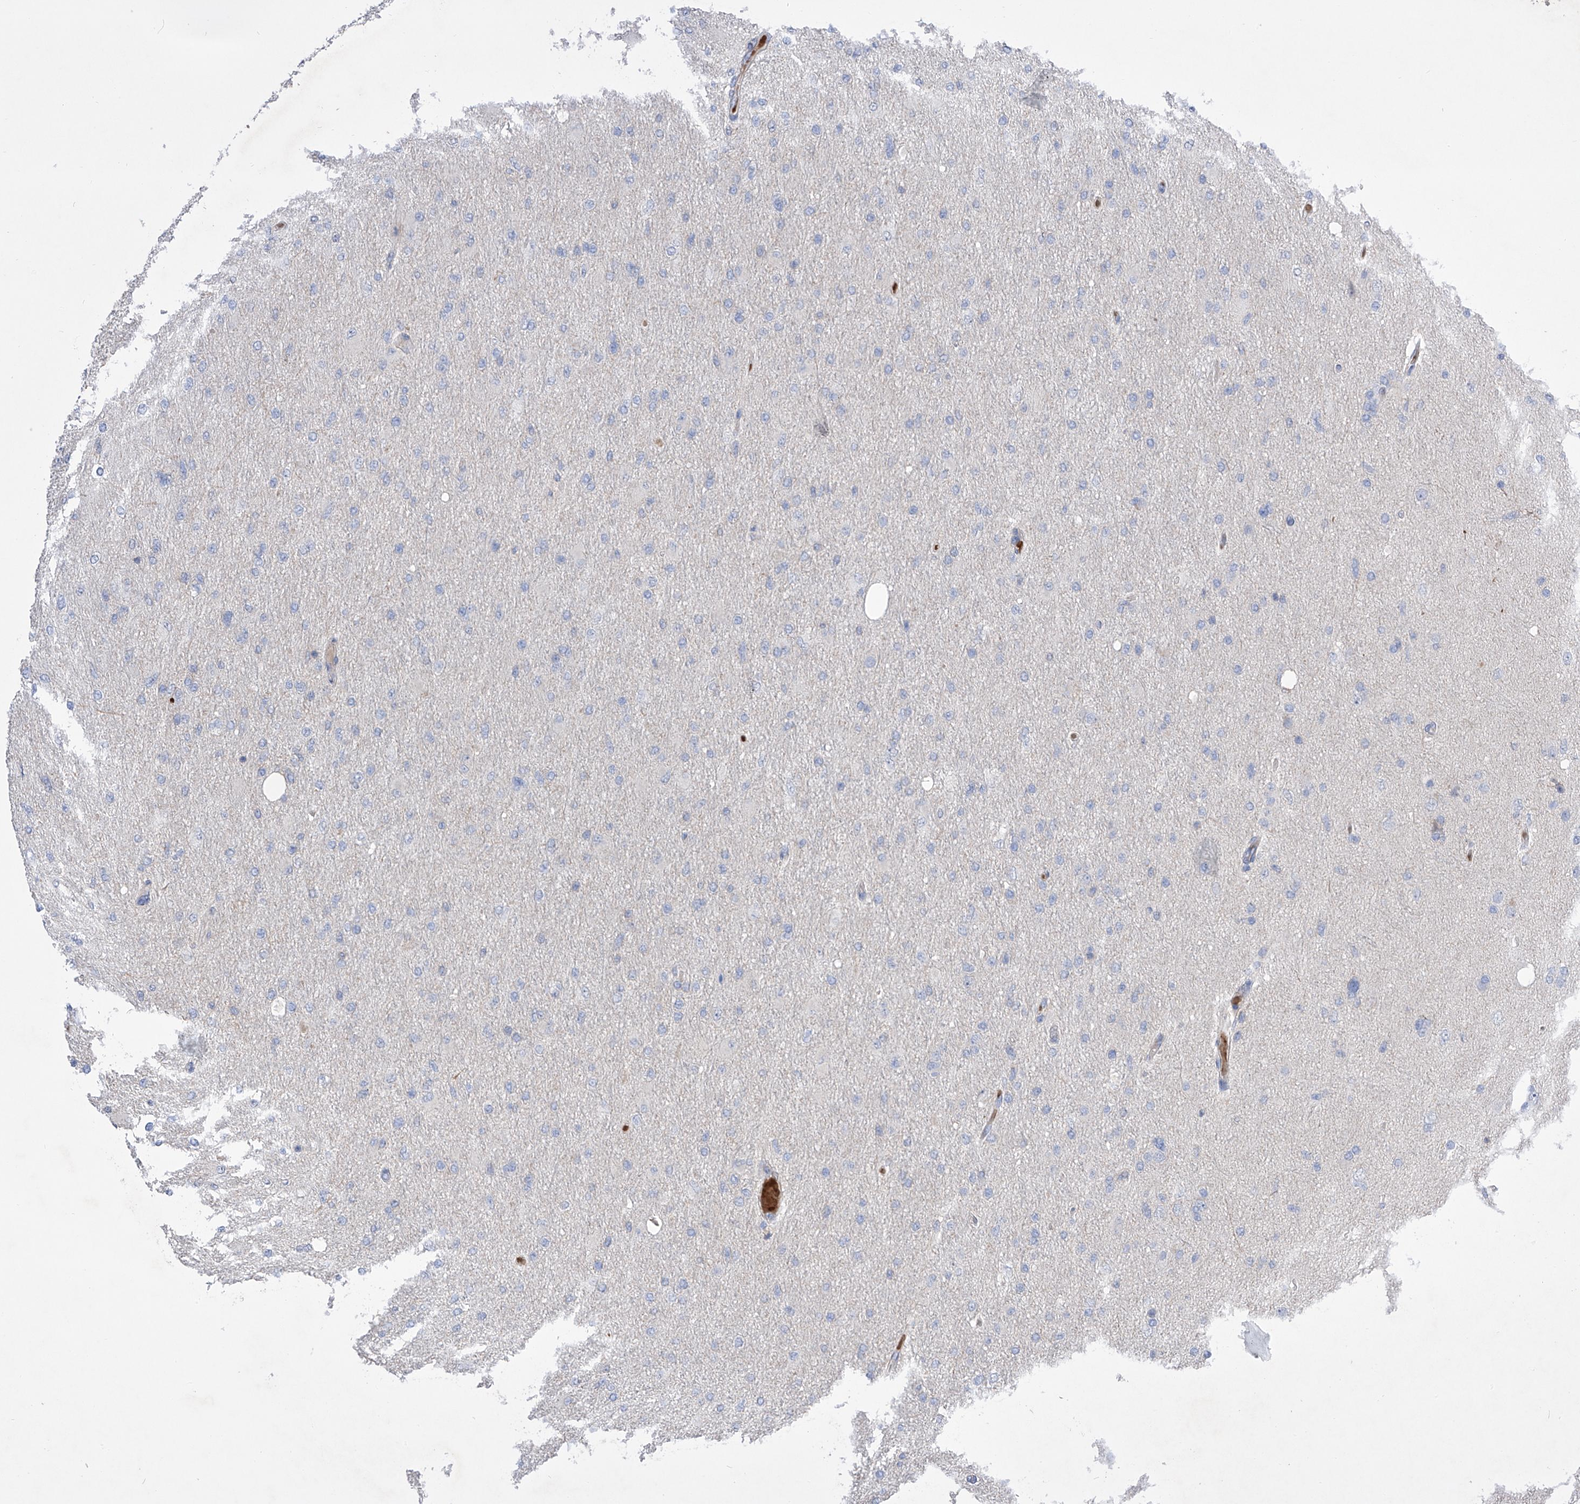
{"staining": {"intensity": "negative", "quantity": "none", "location": "none"}, "tissue": "glioma", "cell_type": "Tumor cells", "image_type": "cancer", "snomed": [{"axis": "morphology", "description": "Glioma, malignant, High grade"}, {"axis": "topography", "description": "Cerebral cortex"}], "caption": "An image of malignant high-grade glioma stained for a protein displays no brown staining in tumor cells.", "gene": "NFATC4", "patient": {"sex": "female", "age": 36}}